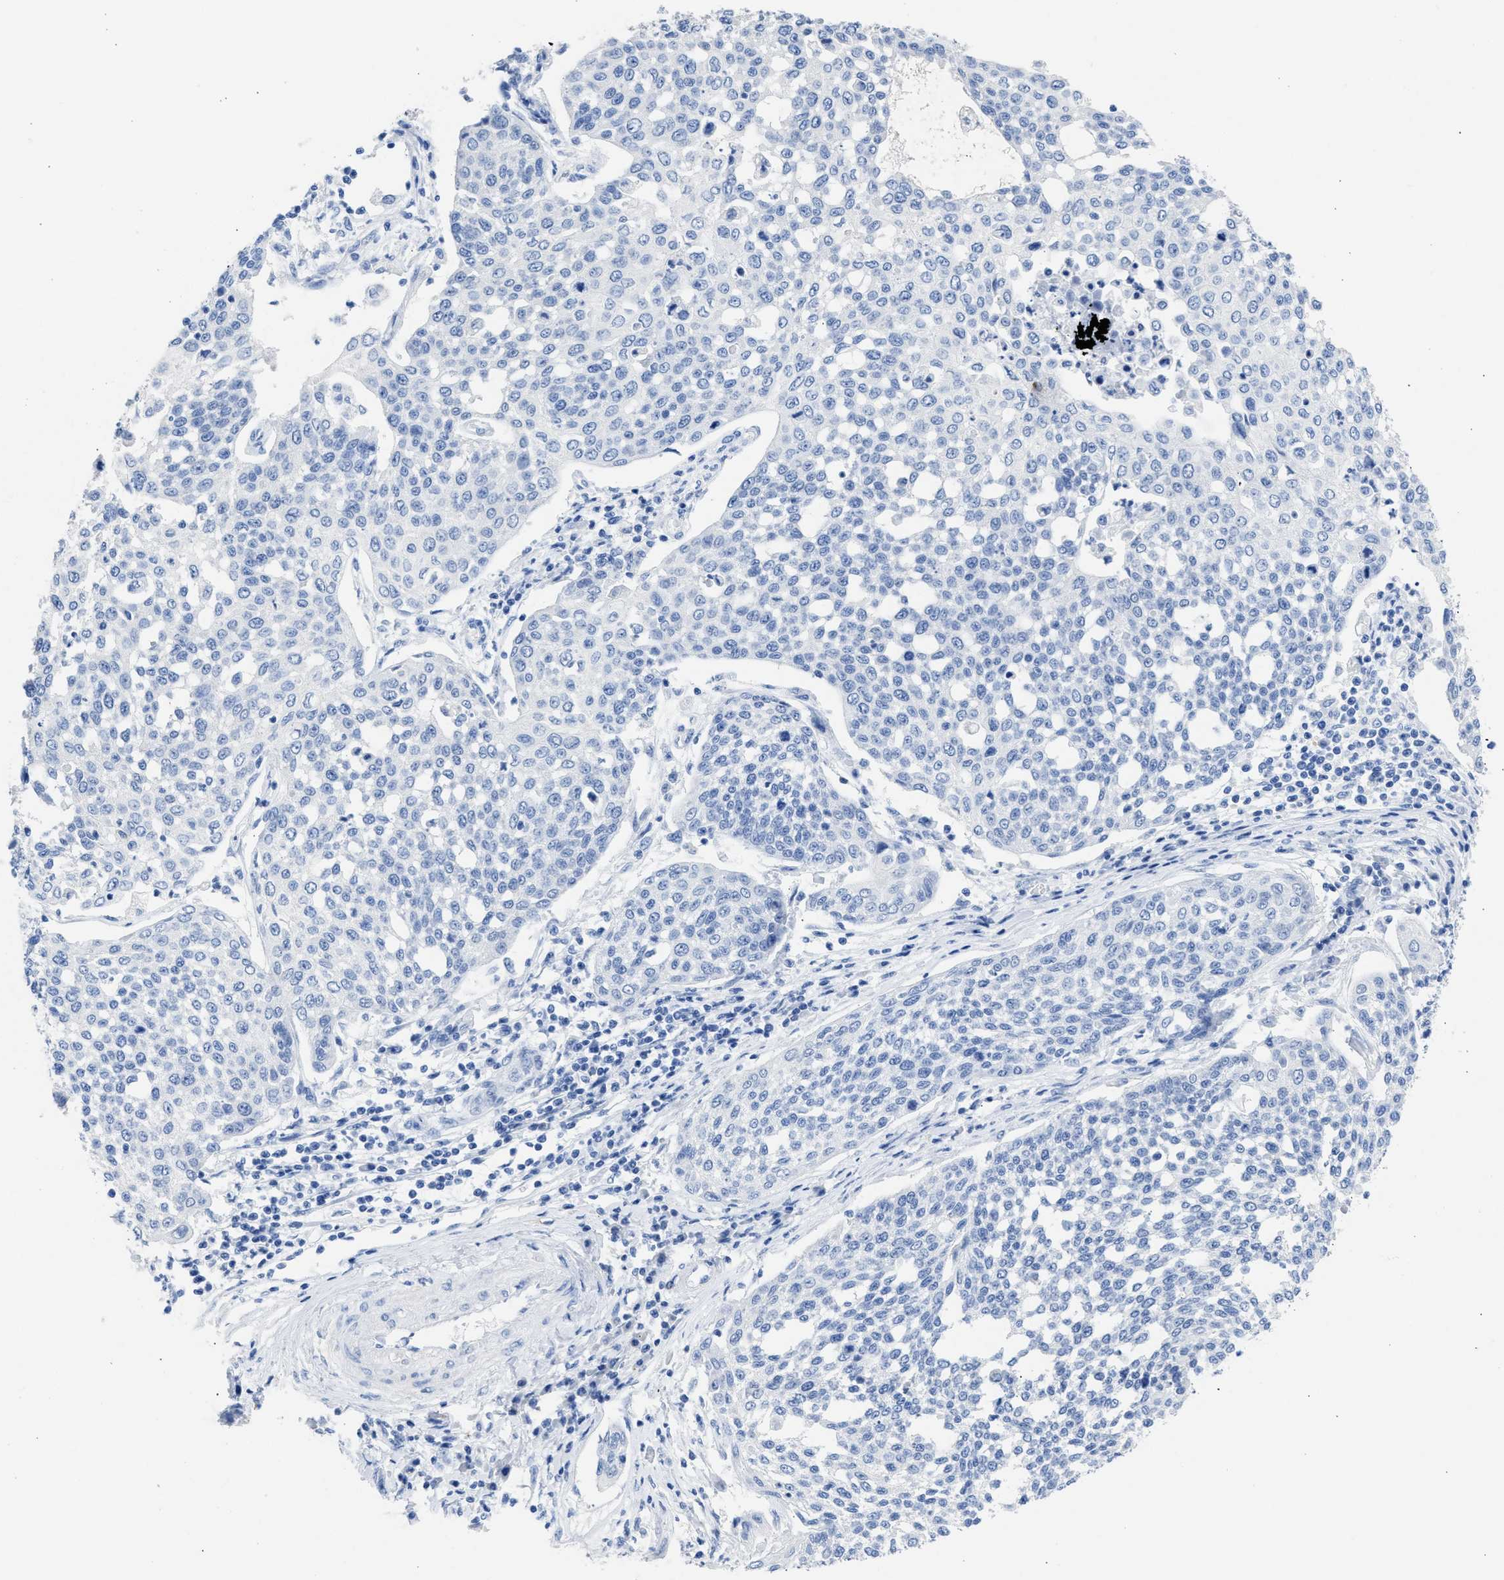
{"staining": {"intensity": "negative", "quantity": "none", "location": "none"}, "tissue": "cervical cancer", "cell_type": "Tumor cells", "image_type": "cancer", "snomed": [{"axis": "morphology", "description": "Squamous cell carcinoma, NOS"}, {"axis": "topography", "description": "Cervix"}], "caption": "Cervical cancer (squamous cell carcinoma) was stained to show a protein in brown. There is no significant positivity in tumor cells. The staining is performed using DAB (3,3'-diaminobenzidine) brown chromogen with nuclei counter-stained in using hematoxylin.", "gene": "NCAM1", "patient": {"sex": "female", "age": 34}}